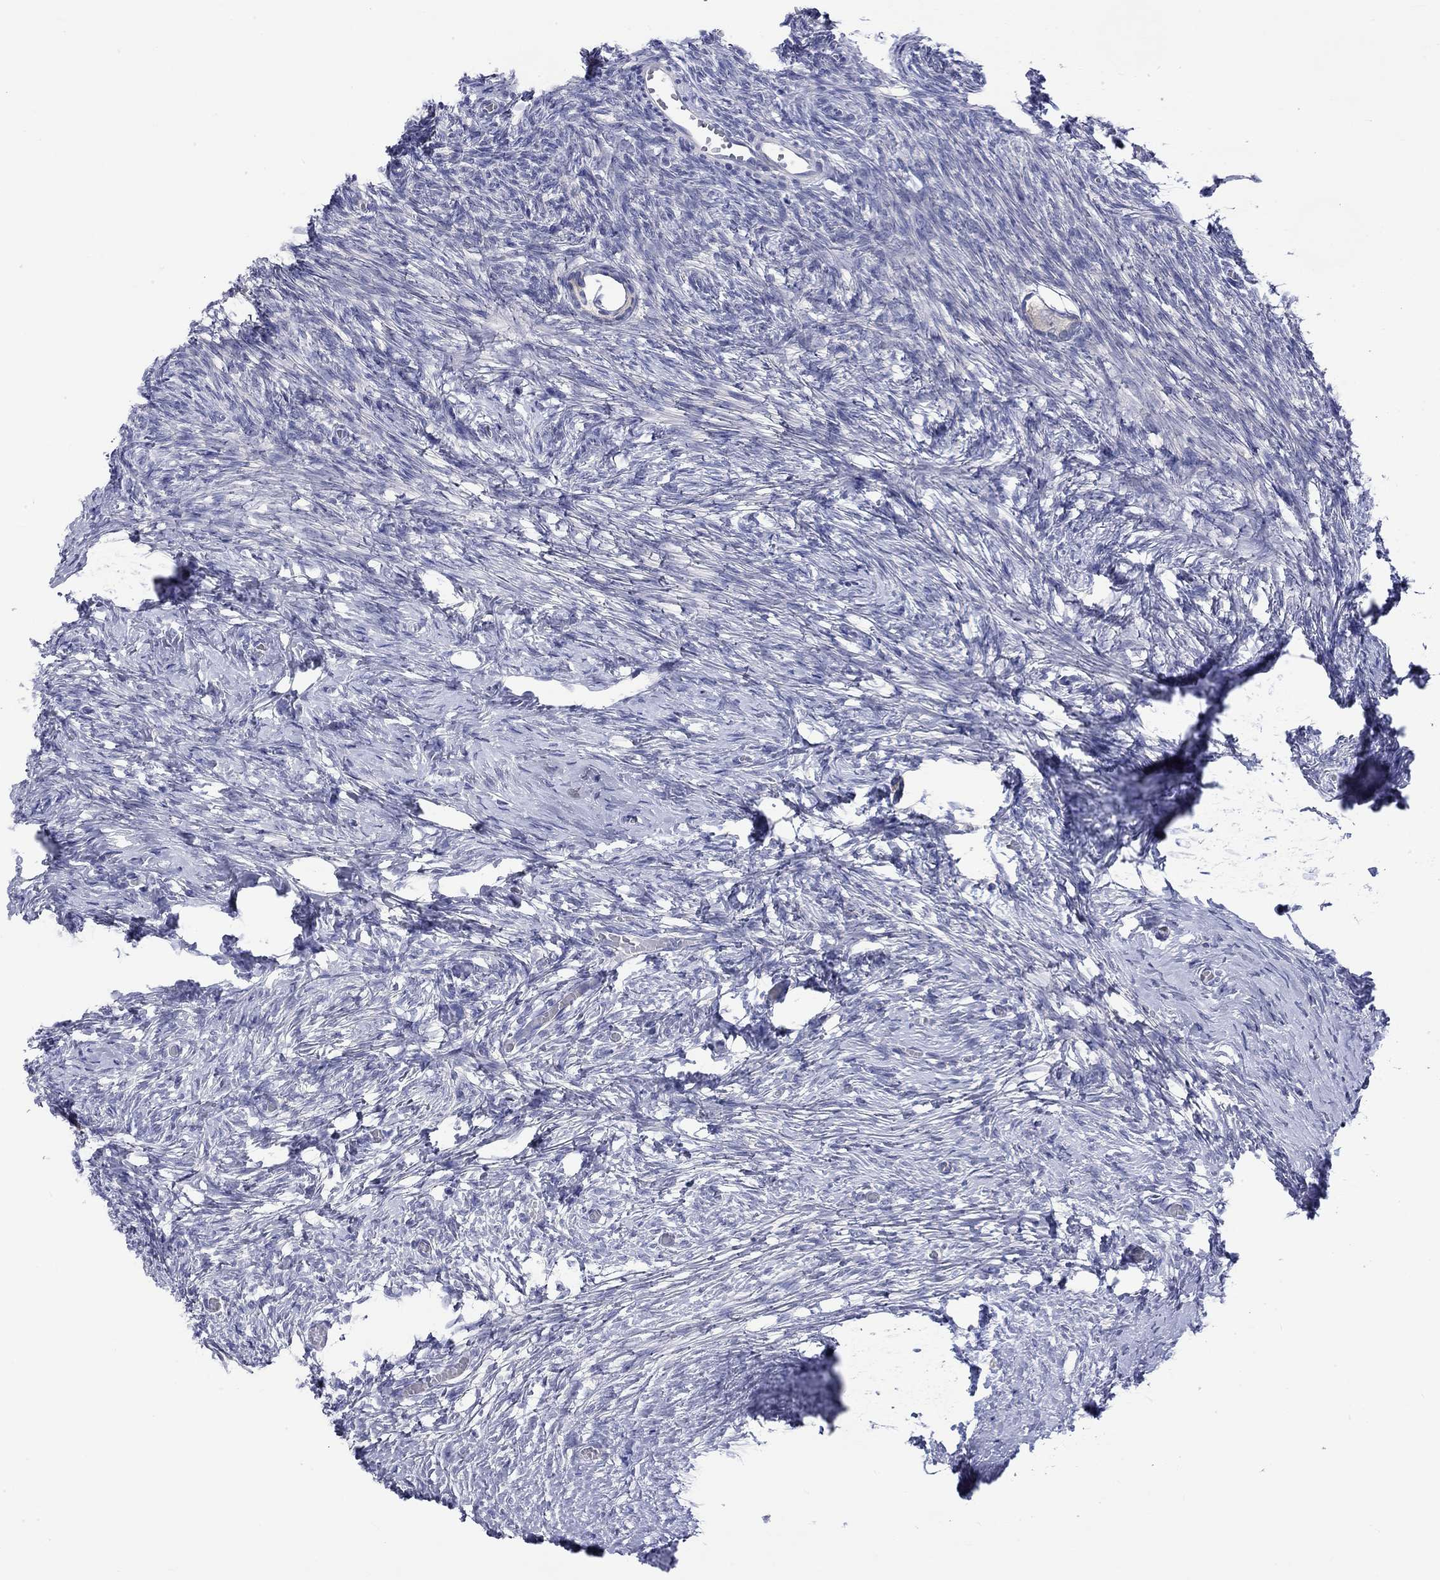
{"staining": {"intensity": "negative", "quantity": "none", "location": "none"}, "tissue": "ovary", "cell_type": "Follicle cells", "image_type": "normal", "snomed": [{"axis": "morphology", "description": "Normal tissue, NOS"}, {"axis": "topography", "description": "Ovary"}], "caption": "Immunohistochemistry (IHC) histopathology image of unremarkable ovary: human ovary stained with DAB displays no significant protein staining in follicle cells.", "gene": "CERS1", "patient": {"sex": "female", "age": 27}}